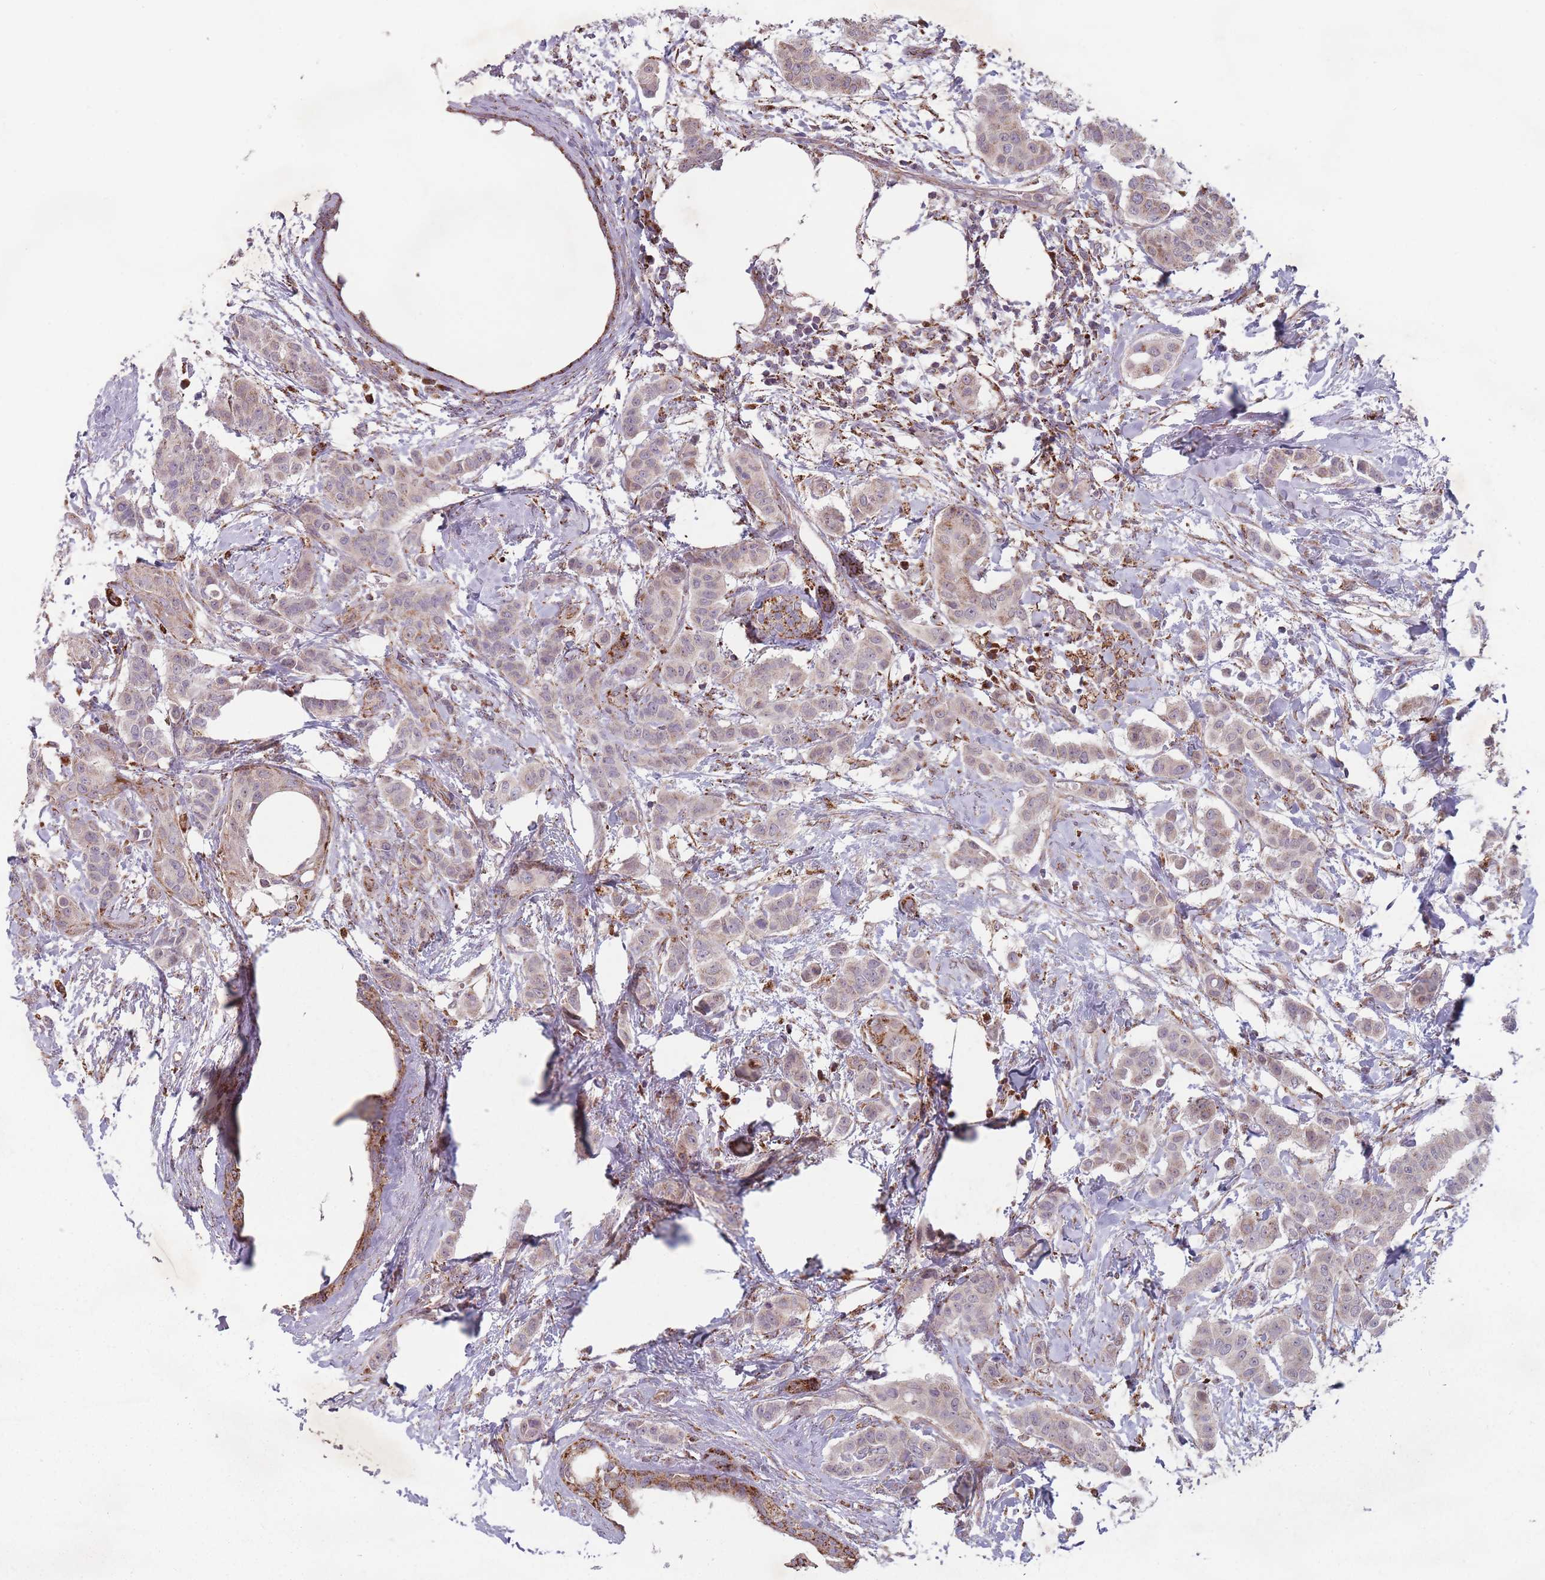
{"staining": {"intensity": "weak", "quantity": ">75%", "location": "cytoplasmic/membranous"}, "tissue": "breast cancer", "cell_type": "Tumor cells", "image_type": "cancer", "snomed": [{"axis": "morphology", "description": "Duct carcinoma"}, {"axis": "topography", "description": "Breast"}], "caption": "A micrograph of human breast cancer (infiltrating ductal carcinoma) stained for a protein exhibits weak cytoplasmic/membranous brown staining in tumor cells.", "gene": "OR10Q1", "patient": {"sex": "female", "age": 40}}